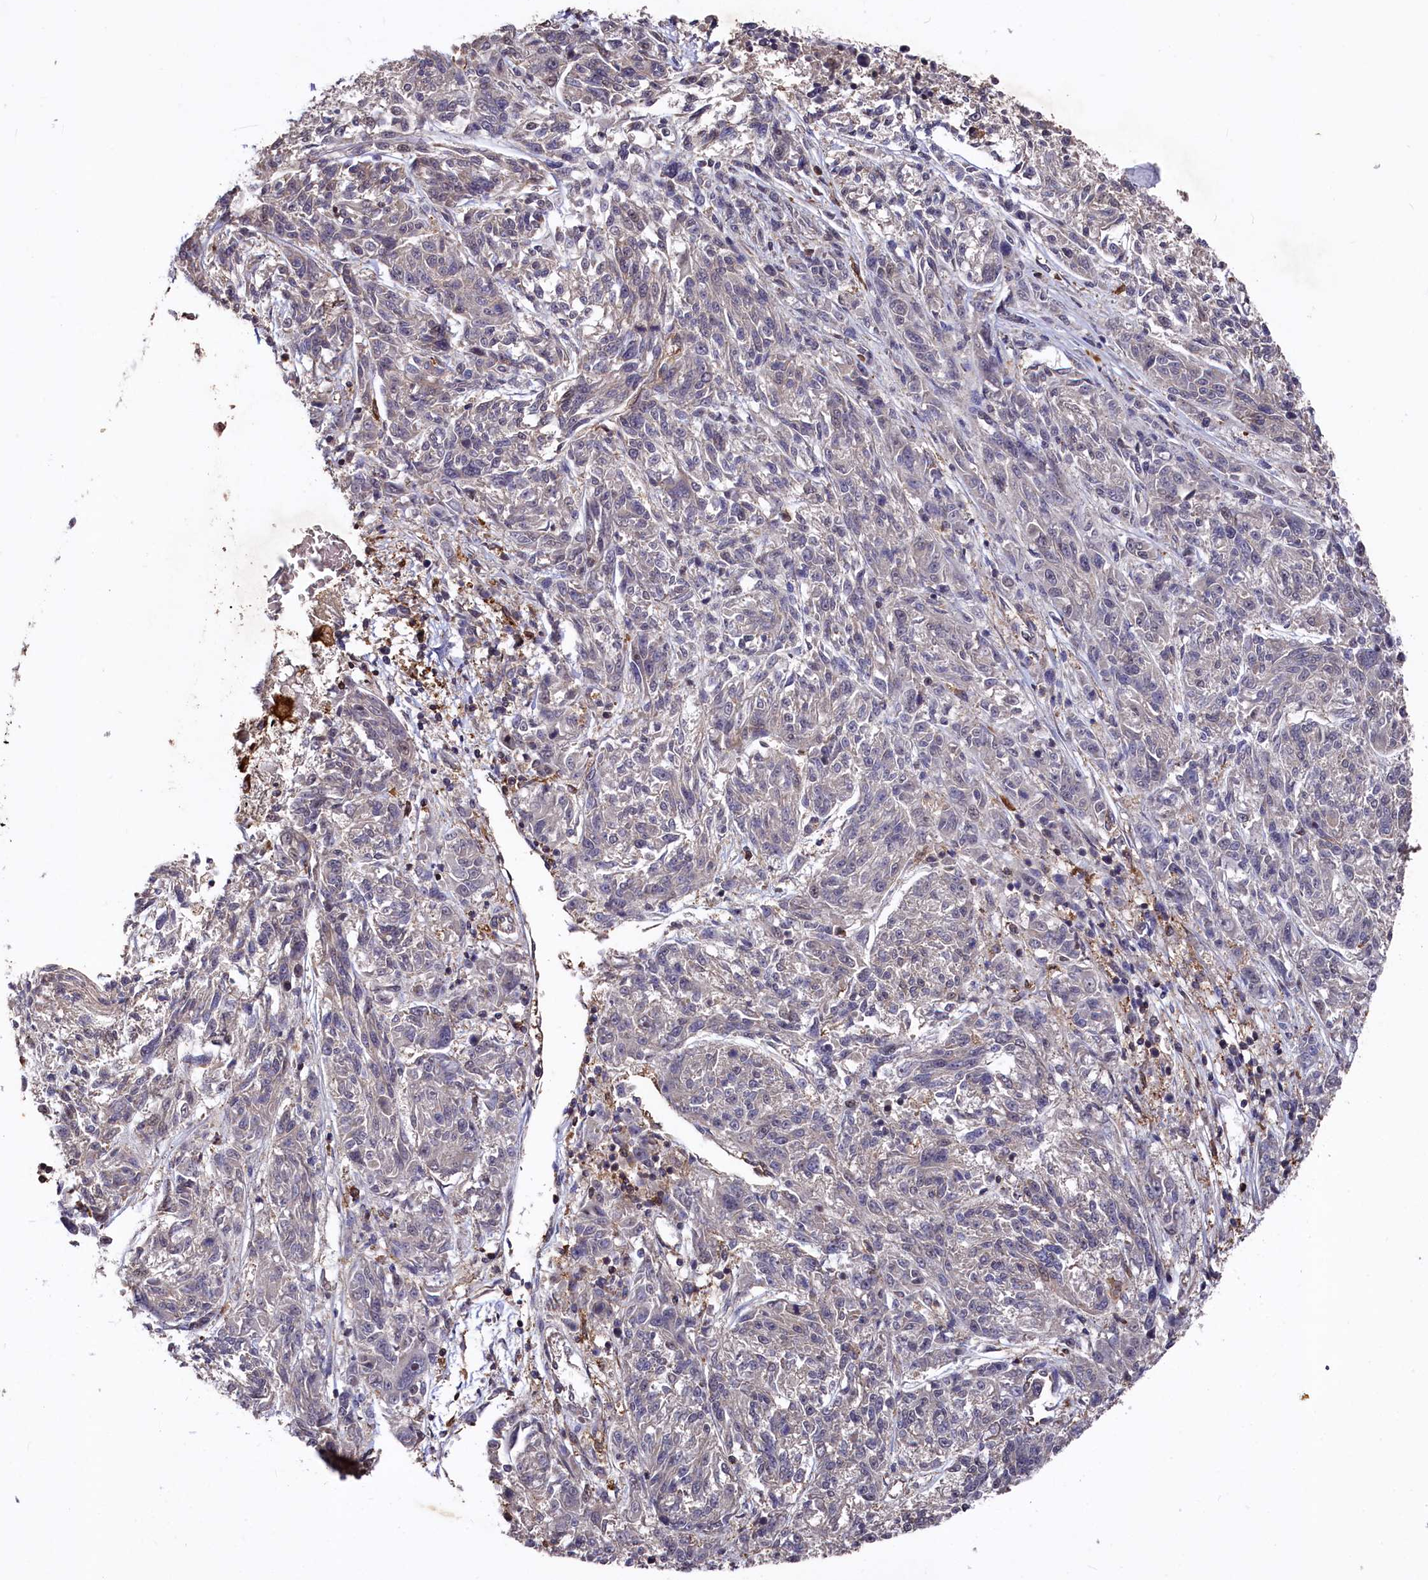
{"staining": {"intensity": "negative", "quantity": "none", "location": "none"}, "tissue": "melanoma", "cell_type": "Tumor cells", "image_type": "cancer", "snomed": [{"axis": "morphology", "description": "Malignant melanoma, NOS"}, {"axis": "topography", "description": "Skin"}], "caption": "The immunohistochemistry (IHC) histopathology image has no significant expression in tumor cells of melanoma tissue.", "gene": "PLEKHO2", "patient": {"sex": "male", "age": 53}}